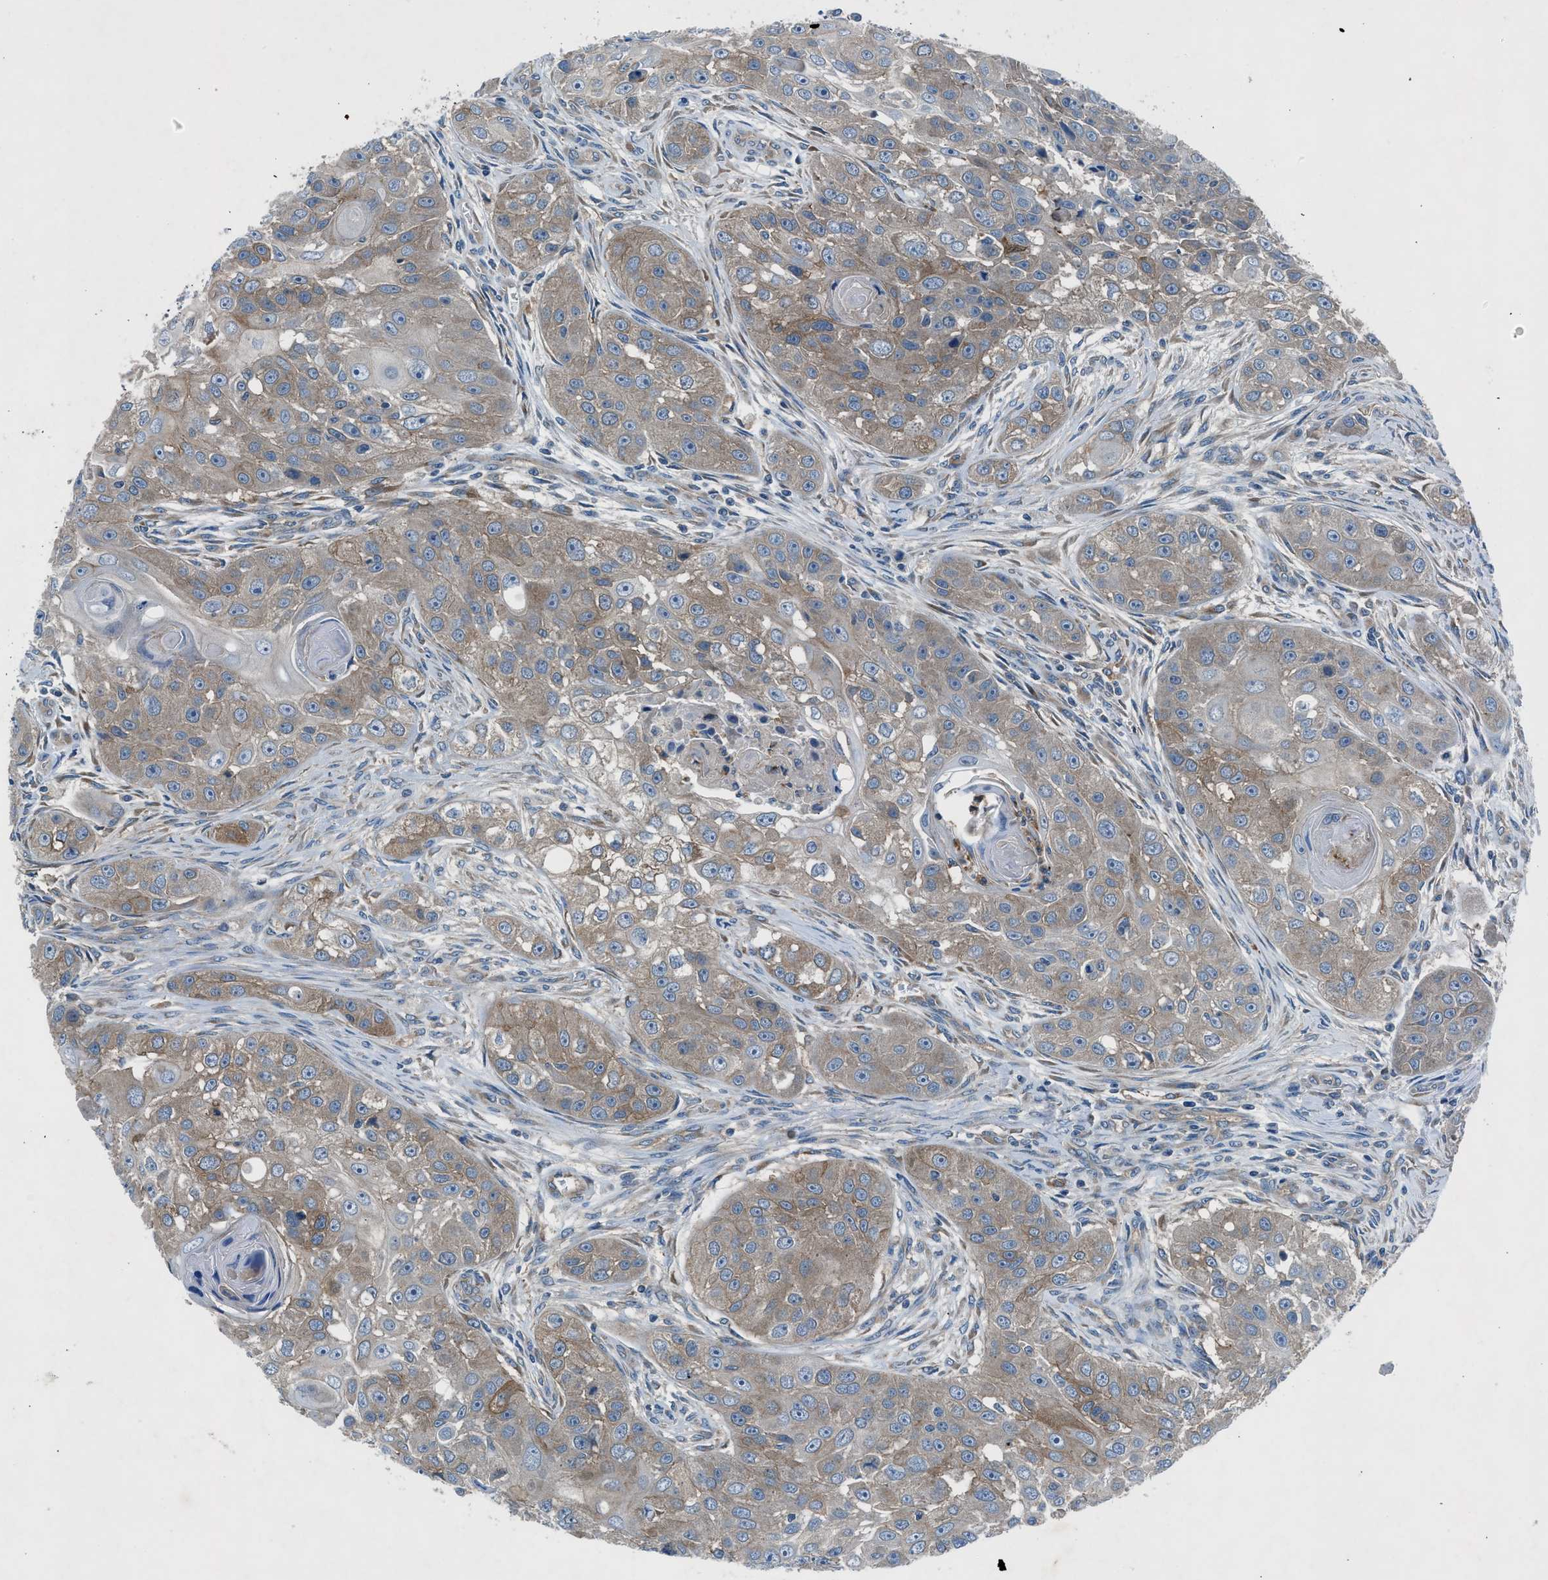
{"staining": {"intensity": "weak", "quantity": ">75%", "location": "cytoplasmic/membranous"}, "tissue": "head and neck cancer", "cell_type": "Tumor cells", "image_type": "cancer", "snomed": [{"axis": "morphology", "description": "Normal tissue, NOS"}, {"axis": "morphology", "description": "Squamous cell carcinoma, NOS"}, {"axis": "topography", "description": "Skeletal muscle"}, {"axis": "topography", "description": "Head-Neck"}], "caption": "Brown immunohistochemical staining in head and neck cancer displays weak cytoplasmic/membranous expression in approximately >75% of tumor cells. (IHC, brightfield microscopy, high magnification).", "gene": "BMP1", "patient": {"sex": "male", "age": 51}}